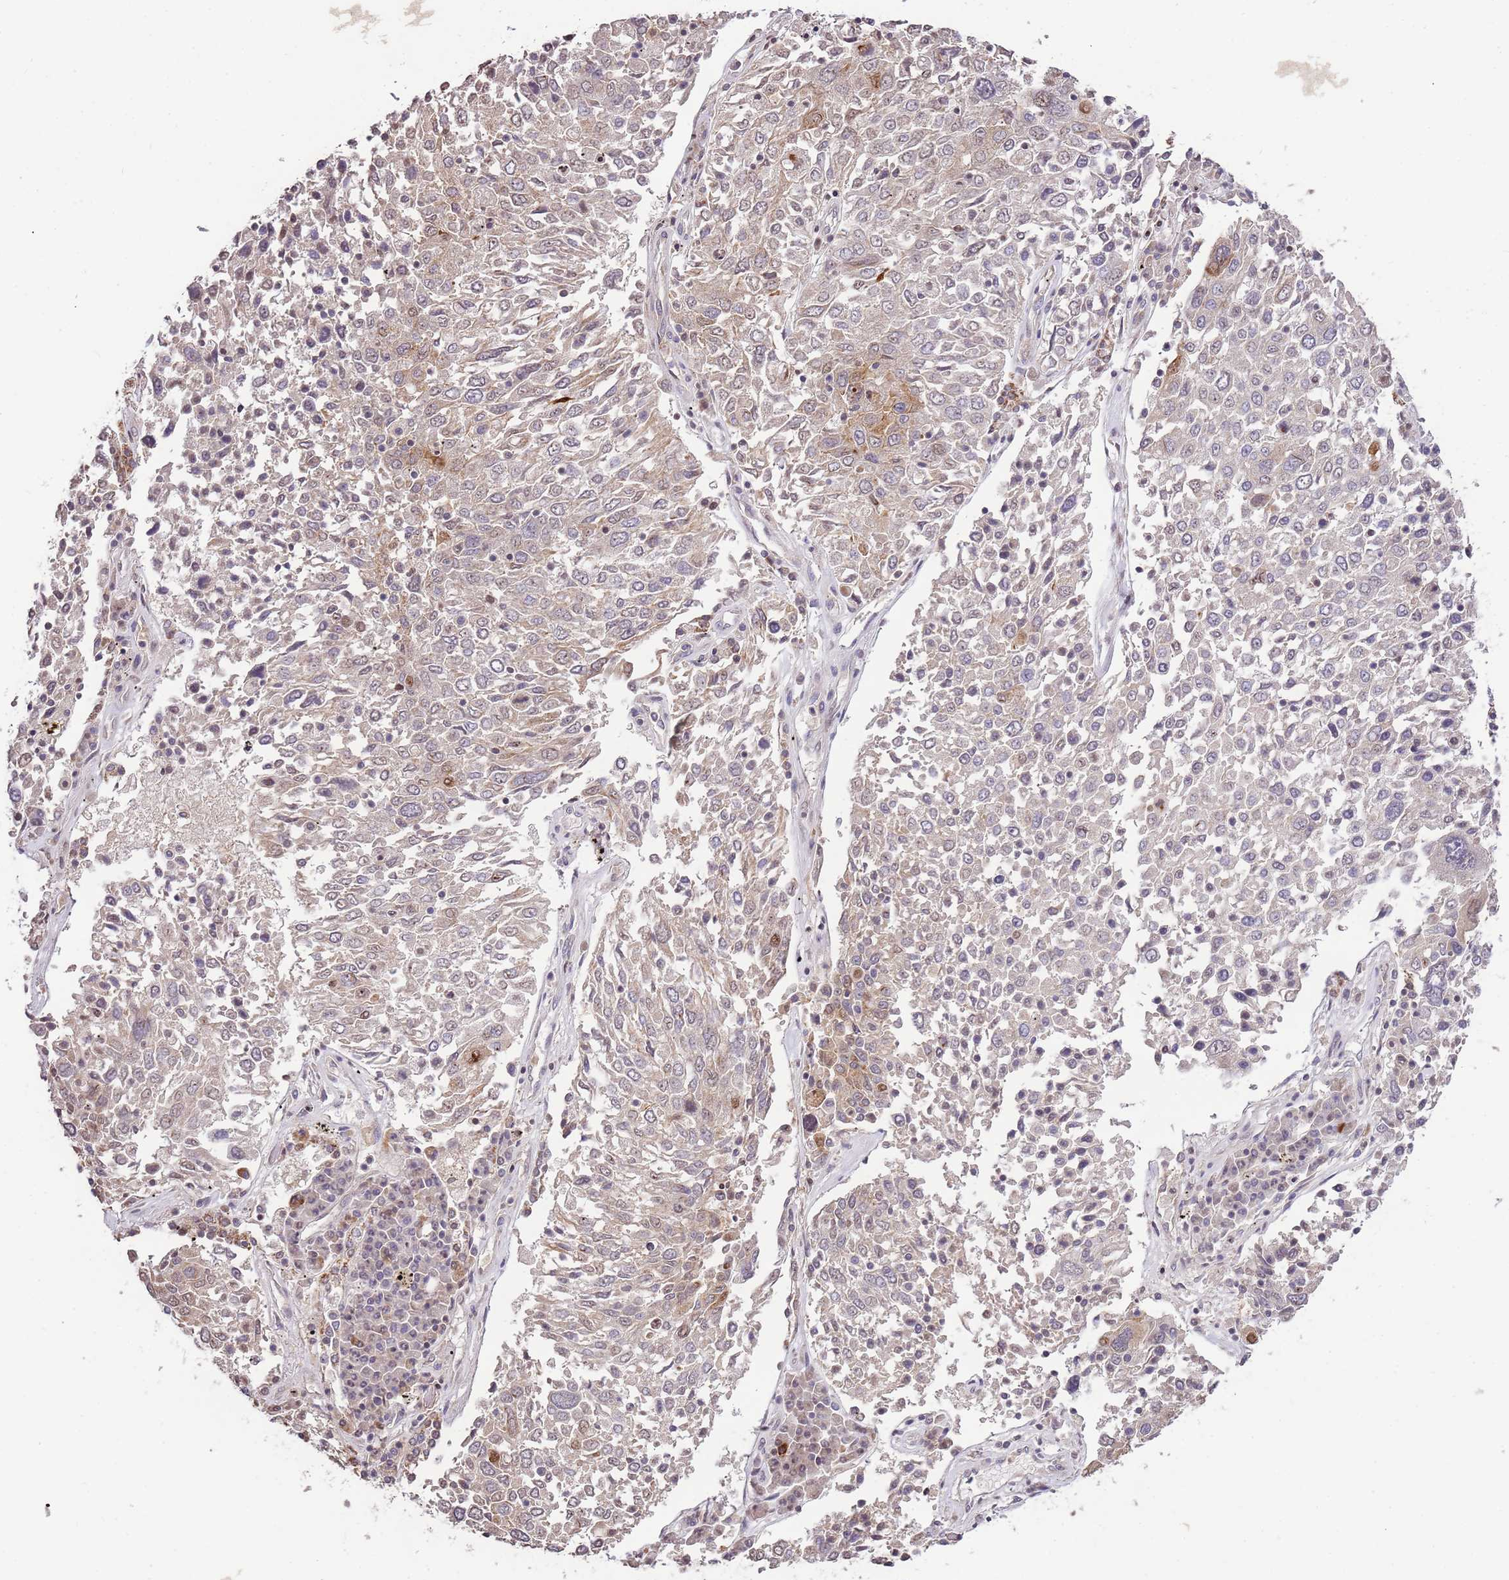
{"staining": {"intensity": "moderate", "quantity": "<25%", "location": "cytoplasmic/membranous,nuclear"}, "tissue": "lung cancer", "cell_type": "Tumor cells", "image_type": "cancer", "snomed": [{"axis": "morphology", "description": "Squamous cell carcinoma, NOS"}, {"axis": "topography", "description": "Lung"}], "caption": "IHC image of lung squamous cell carcinoma stained for a protein (brown), which reveals low levels of moderate cytoplasmic/membranous and nuclear staining in about <25% of tumor cells.", "gene": "SLC16A4", "patient": {"sex": "male", "age": 65}}